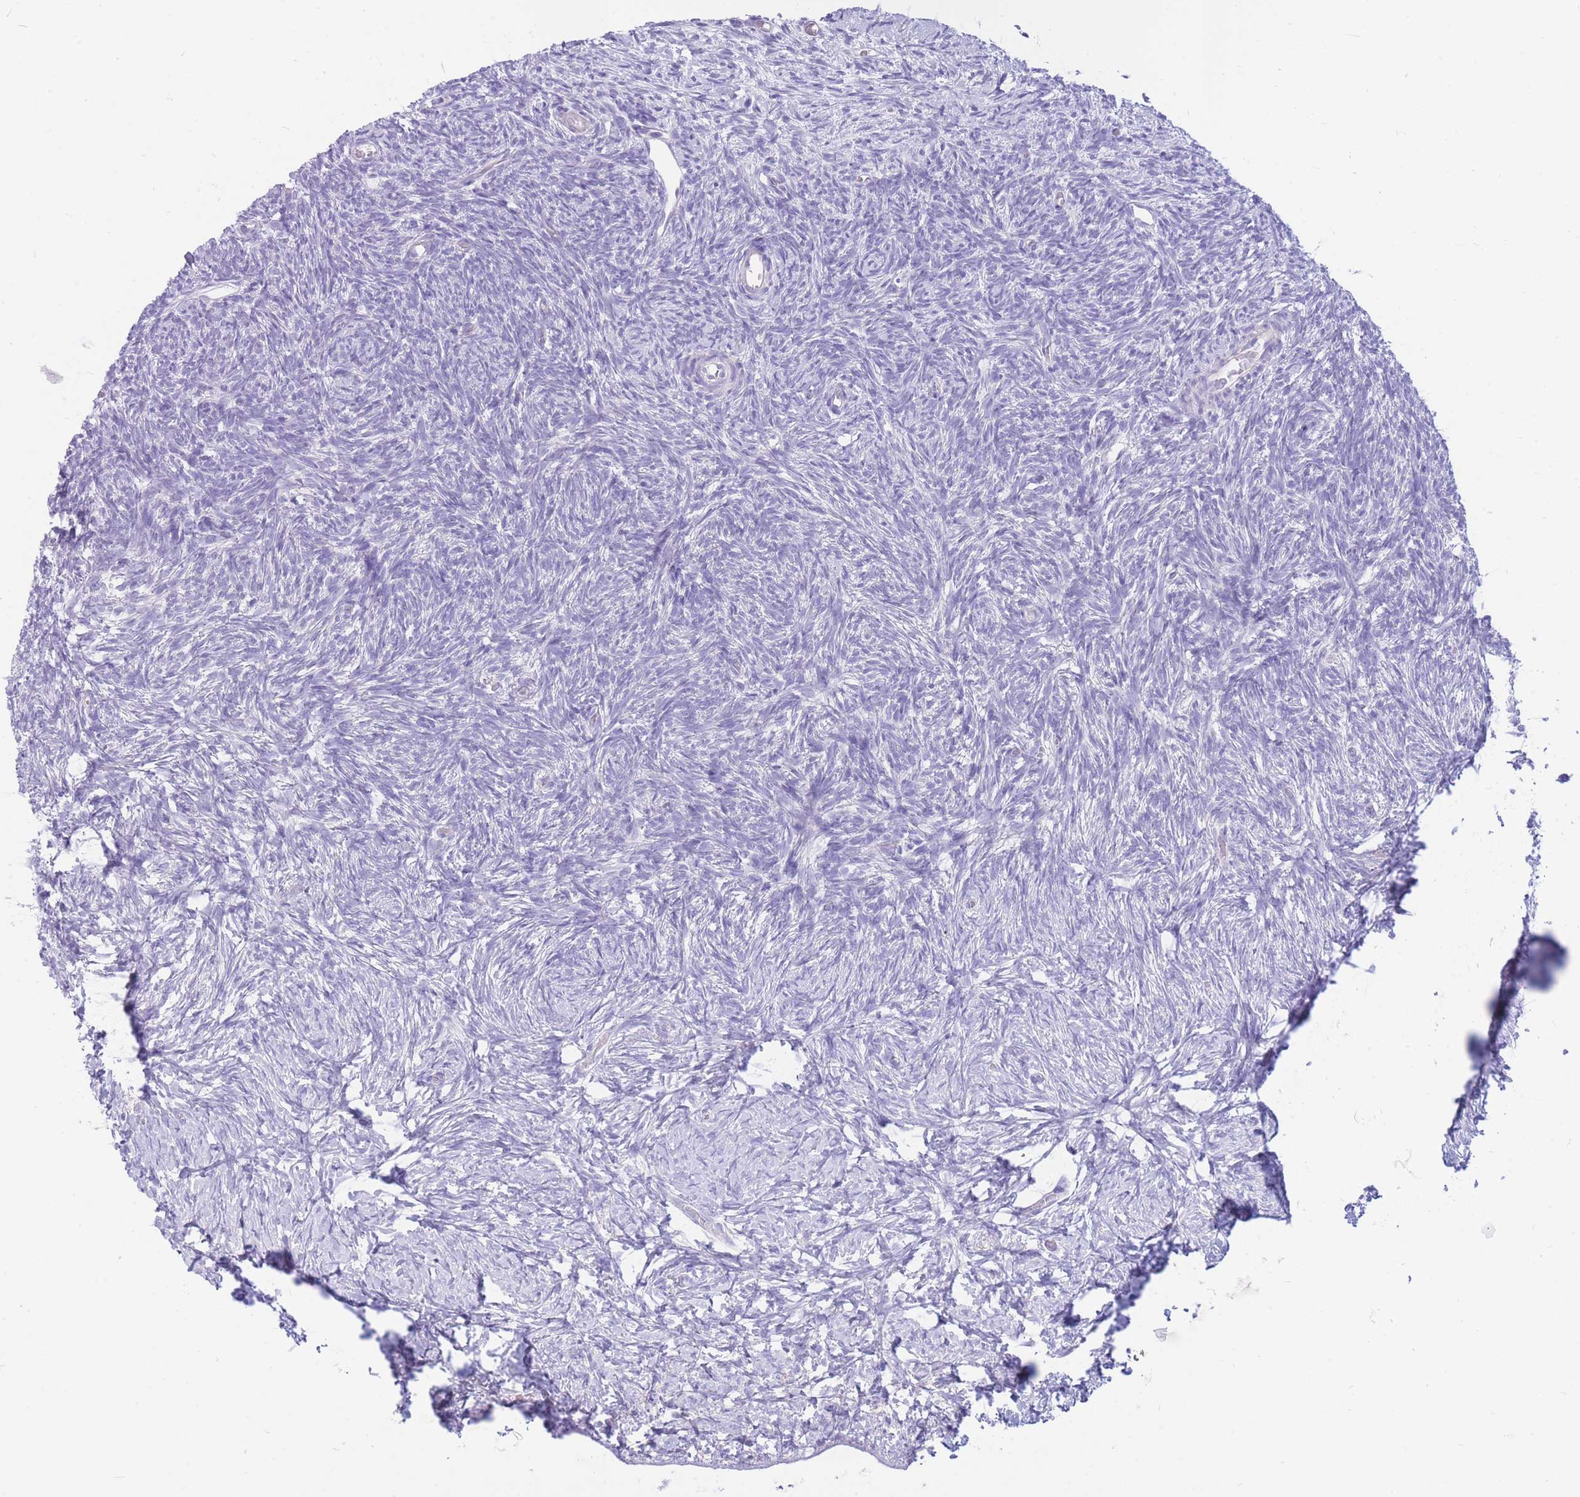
{"staining": {"intensity": "negative", "quantity": "none", "location": "none"}, "tissue": "ovary", "cell_type": "Ovarian stroma cells", "image_type": "normal", "snomed": [{"axis": "morphology", "description": "Normal tissue, NOS"}, {"axis": "topography", "description": "Ovary"}], "caption": "DAB (3,3'-diaminobenzidine) immunohistochemical staining of normal human ovary demonstrates no significant positivity in ovarian stroma cells.", "gene": "ZNF311", "patient": {"sex": "female", "age": 39}}